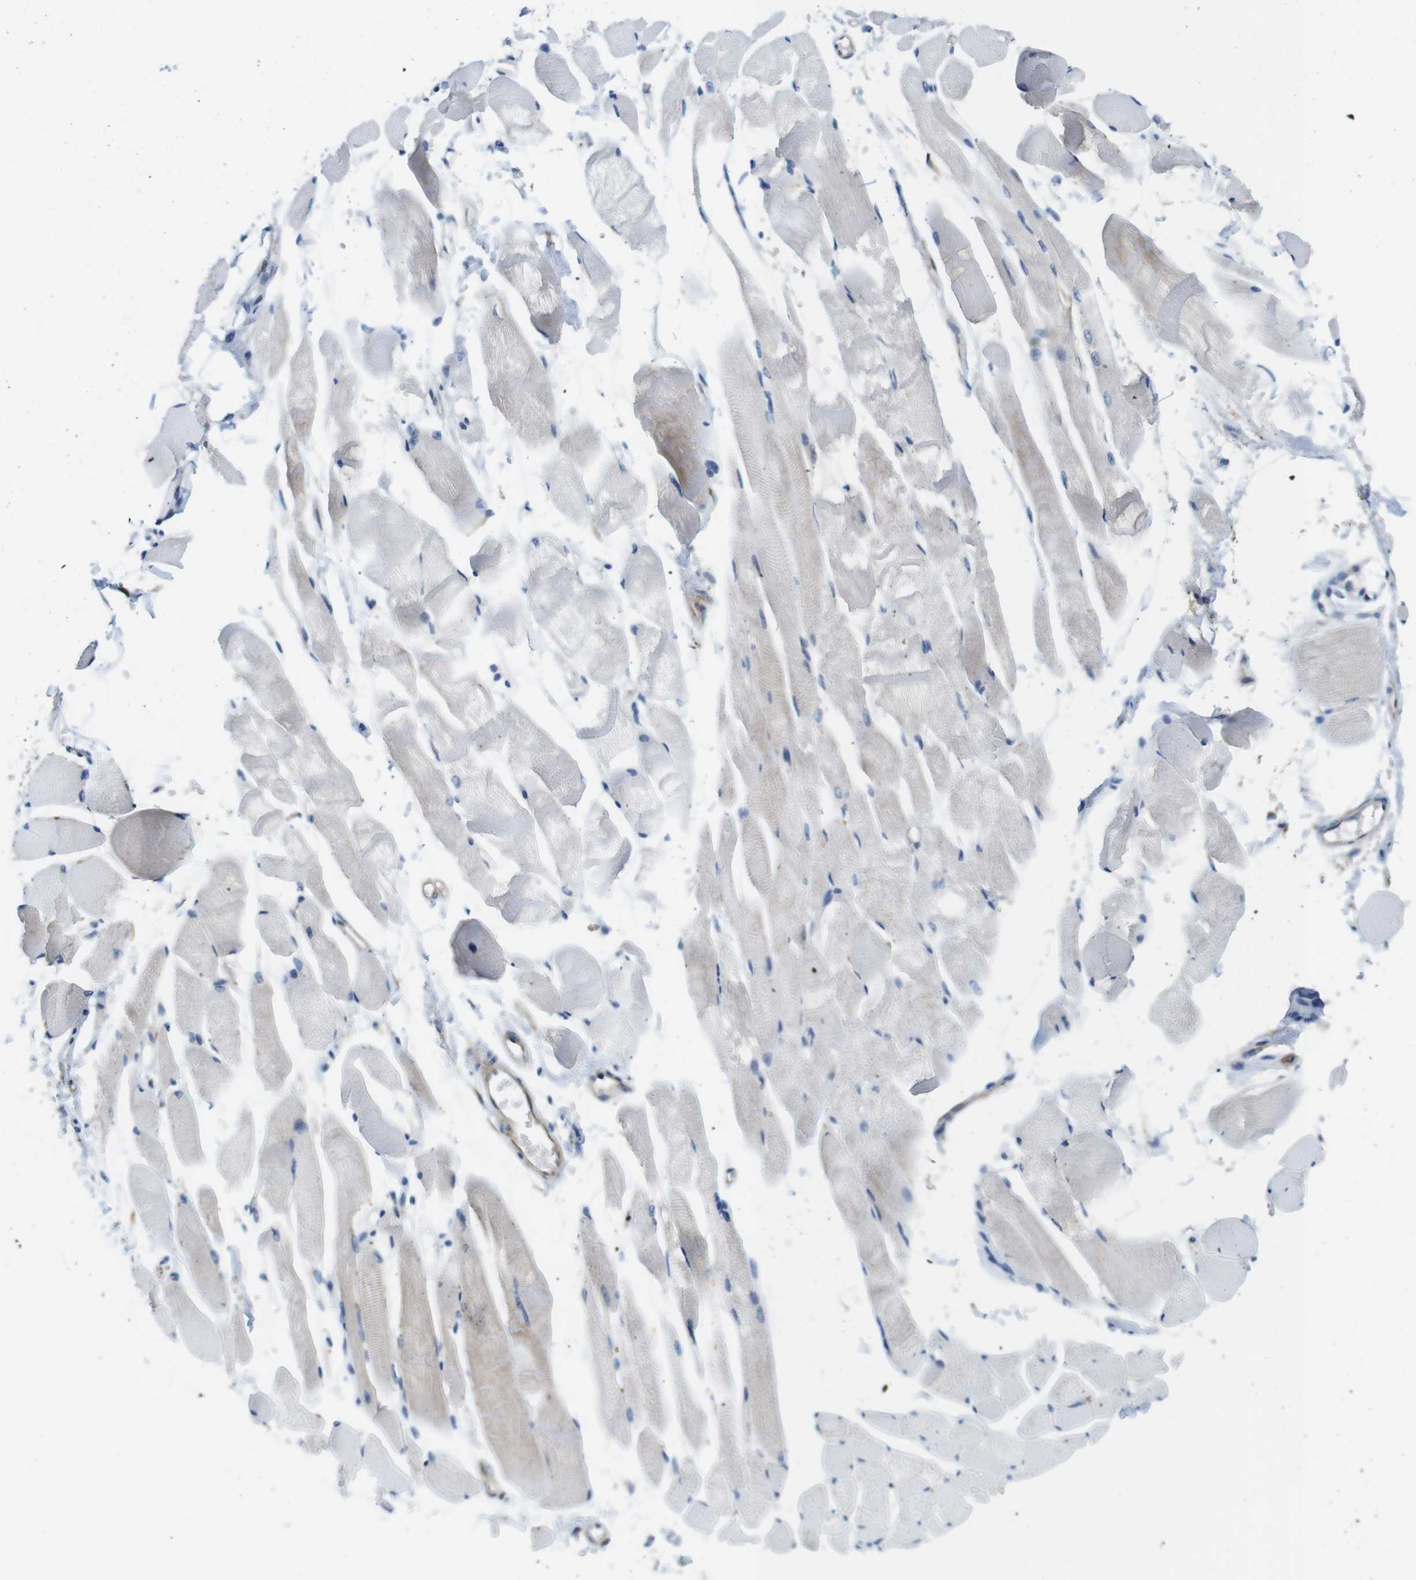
{"staining": {"intensity": "negative", "quantity": "none", "location": "none"}, "tissue": "skeletal muscle", "cell_type": "Myocytes", "image_type": "normal", "snomed": [{"axis": "morphology", "description": "Normal tissue, NOS"}, {"axis": "topography", "description": "Skeletal muscle"}, {"axis": "topography", "description": "Peripheral nerve tissue"}], "caption": "Immunohistochemistry (IHC) of benign skeletal muscle exhibits no positivity in myocytes. (Immunohistochemistry (IHC), brightfield microscopy, high magnification).", "gene": "DCLK1", "patient": {"sex": "female", "age": 84}}